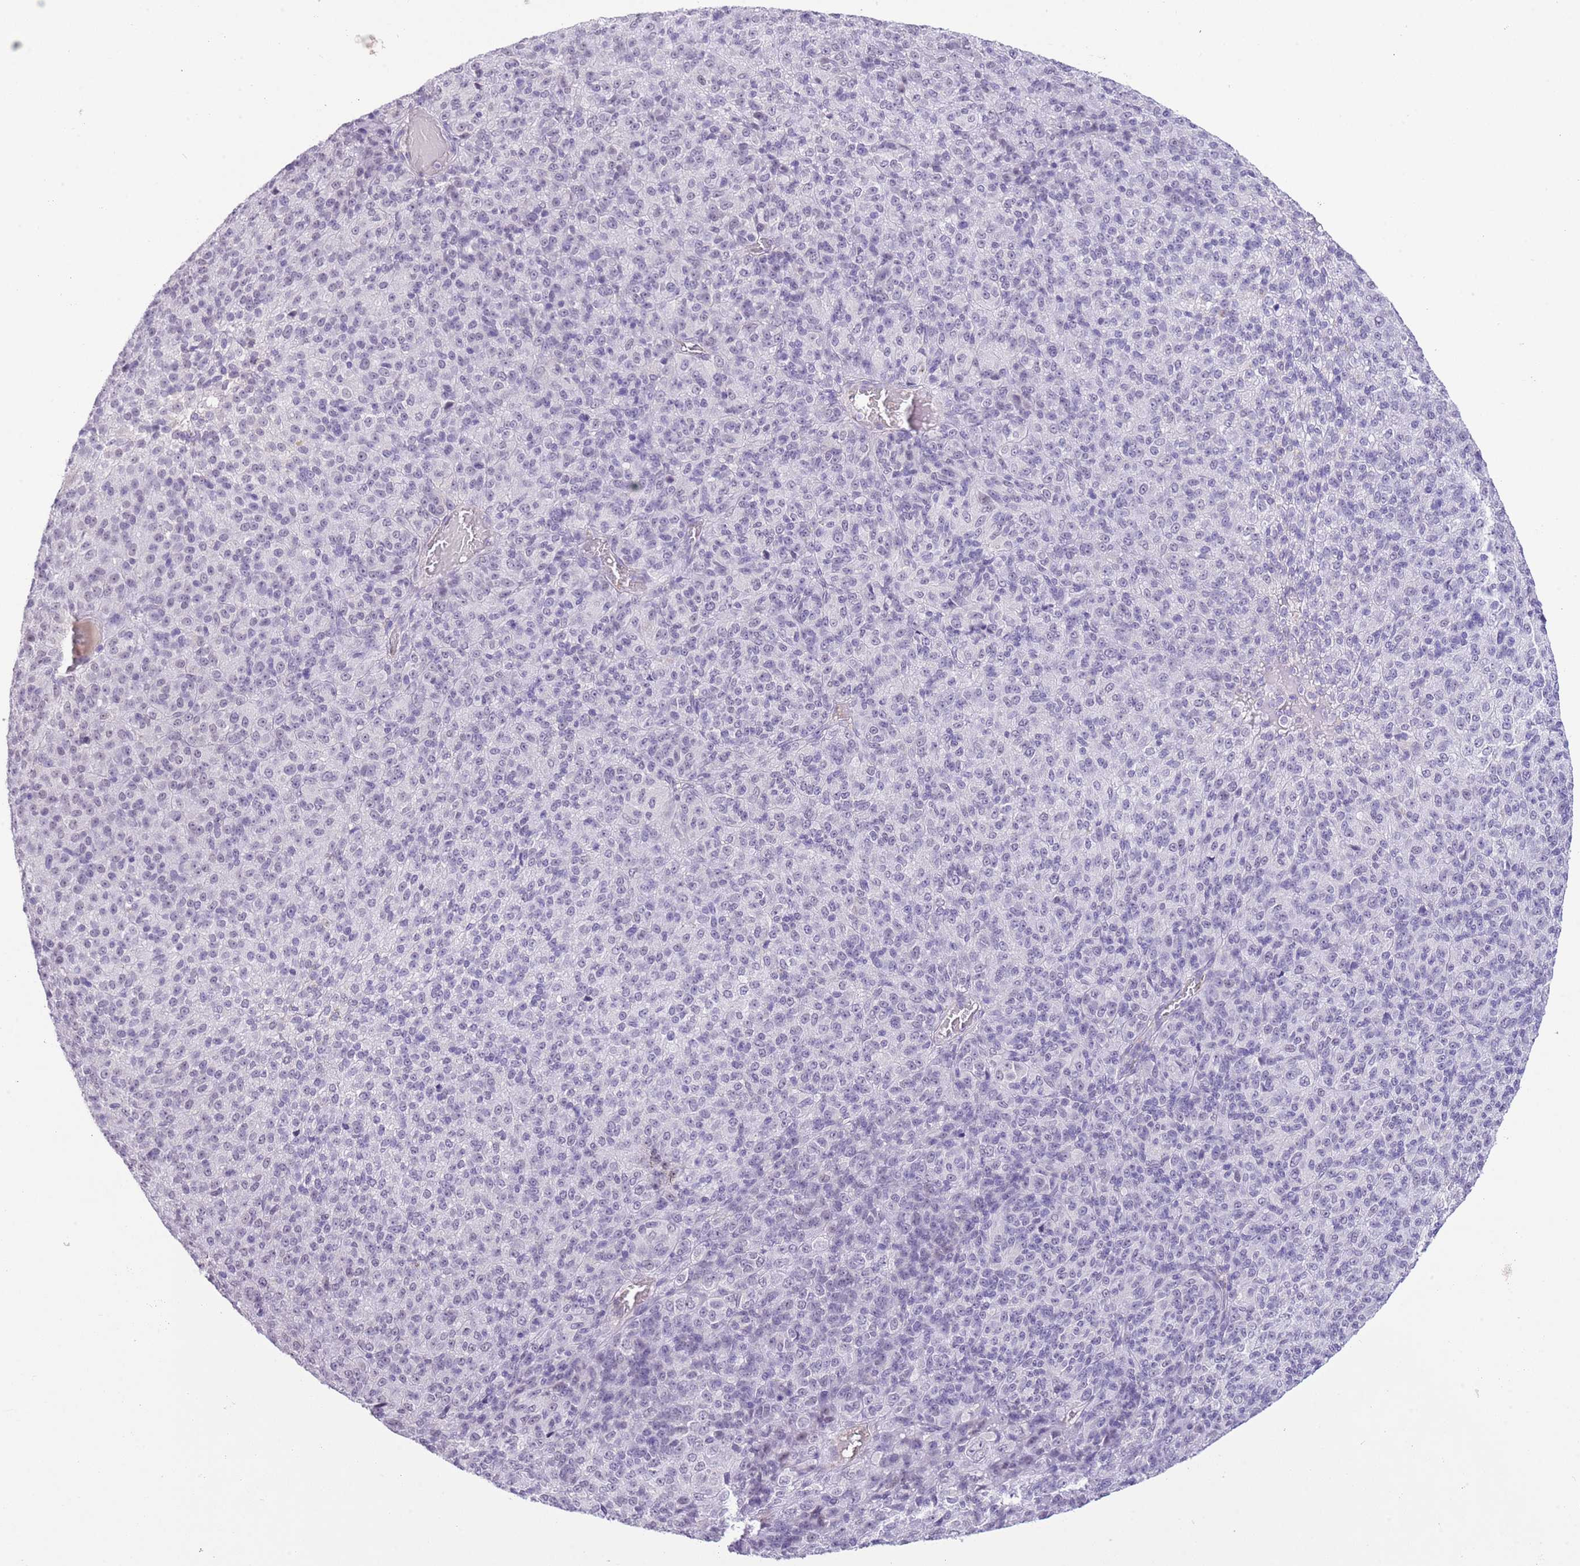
{"staining": {"intensity": "negative", "quantity": "none", "location": "none"}, "tissue": "melanoma", "cell_type": "Tumor cells", "image_type": "cancer", "snomed": [{"axis": "morphology", "description": "Malignant melanoma, Metastatic site"}, {"axis": "topography", "description": "Brain"}], "caption": "Histopathology image shows no protein expression in tumor cells of melanoma tissue. (DAB IHC with hematoxylin counter stain).", "gene": "MIDN", "patient": {"sex": "female", "age": 56}}